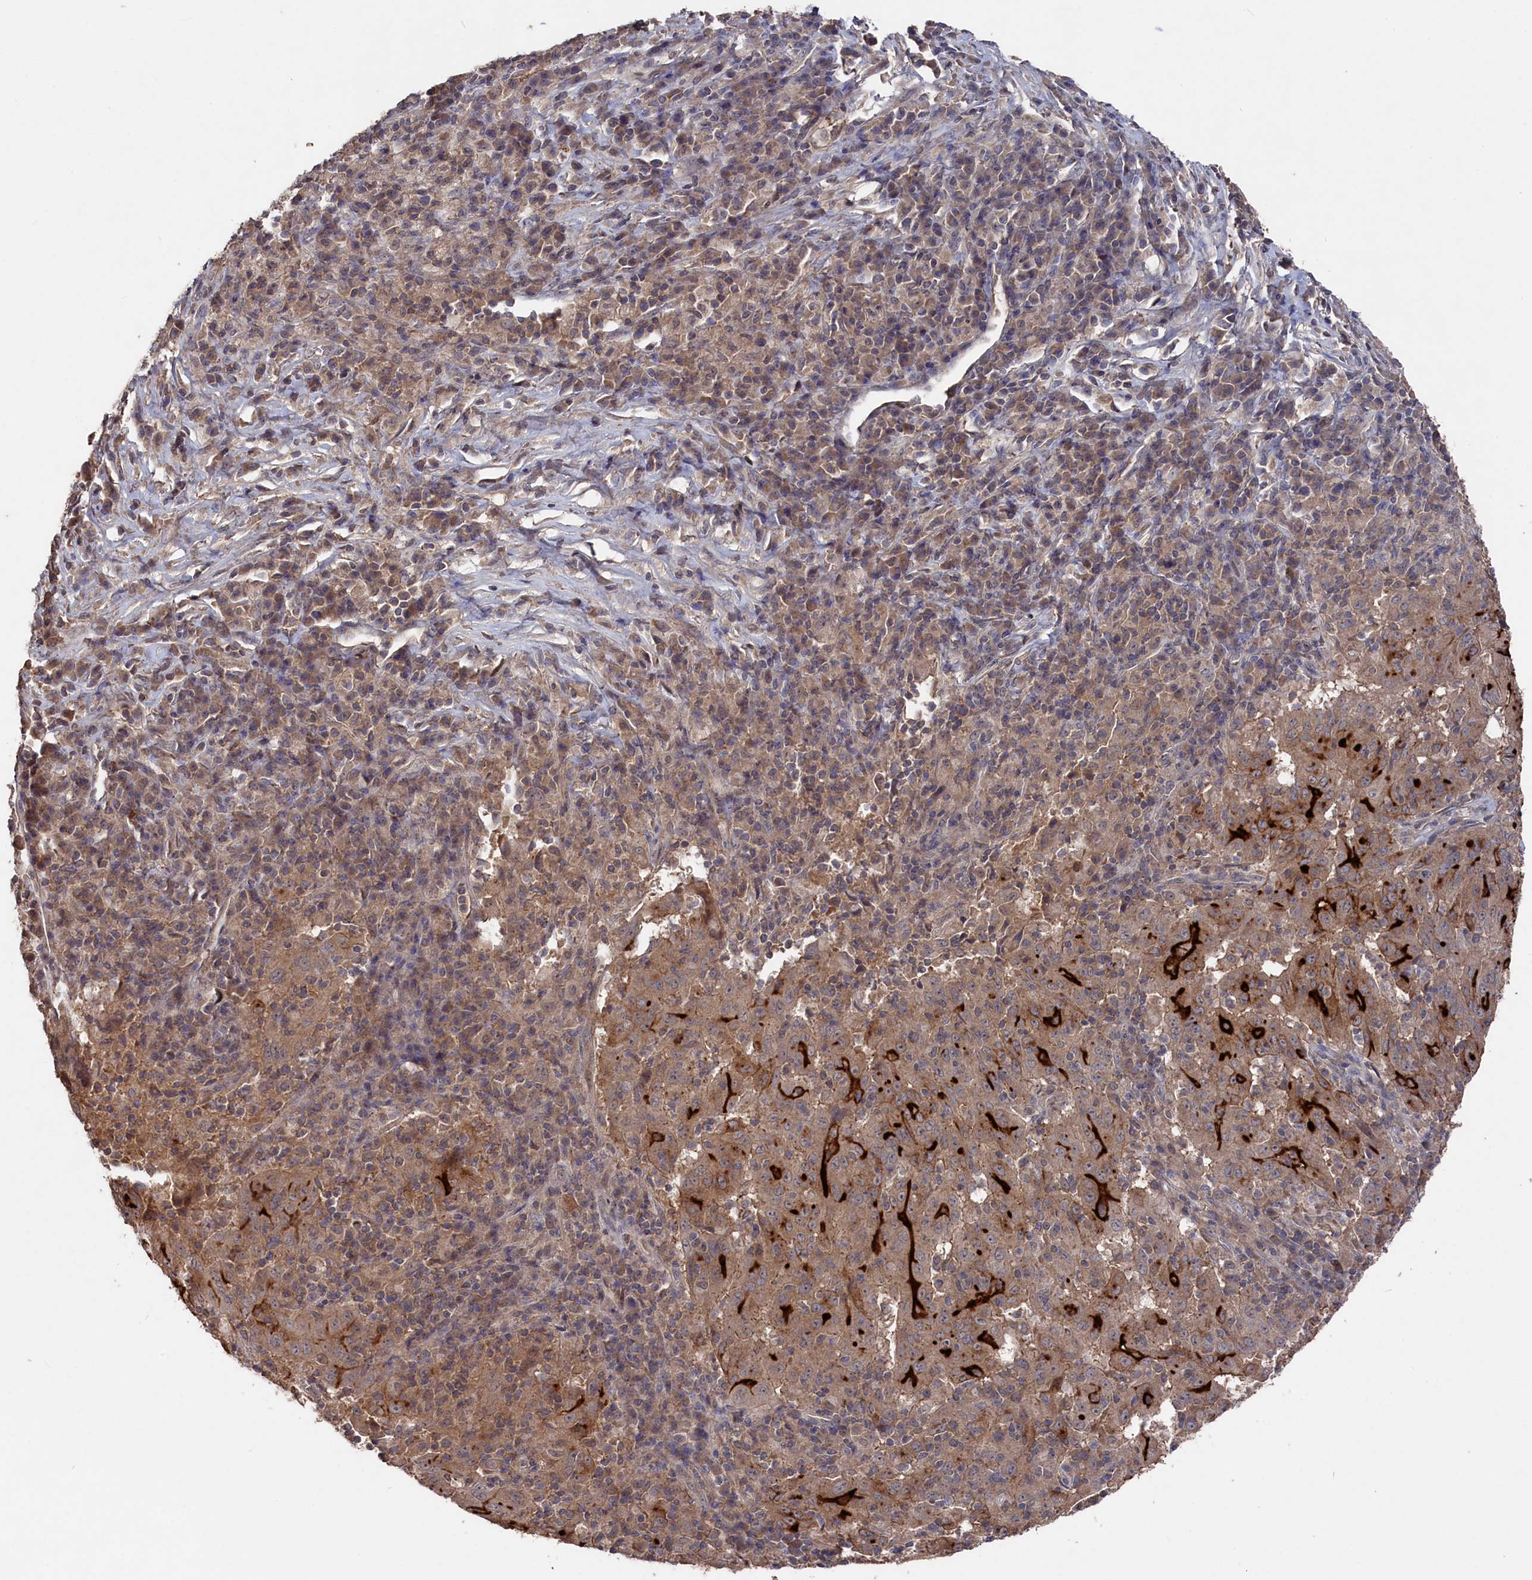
{"staining": {"intensity": "moderate", "quantity": ">75%", "location": "cytoplasmic/membranous"}, "tissue": "pancreatic cancer", "cell_type": "Tumor cells", "image_type": "cancer", "snomed": [{"axis": "morphology", "description": "Adenocarcinoma, NOS"}, {"axis": "topography", "description": "Pancreas"}], "caption": "The image exhibits a brown stain indicating the presence of a protein in the cytoplasmic/membranous of tumor cells in pancreatic cancer.", "gene": "TMC5", "patient": {"sex": "male", "age": 63}}